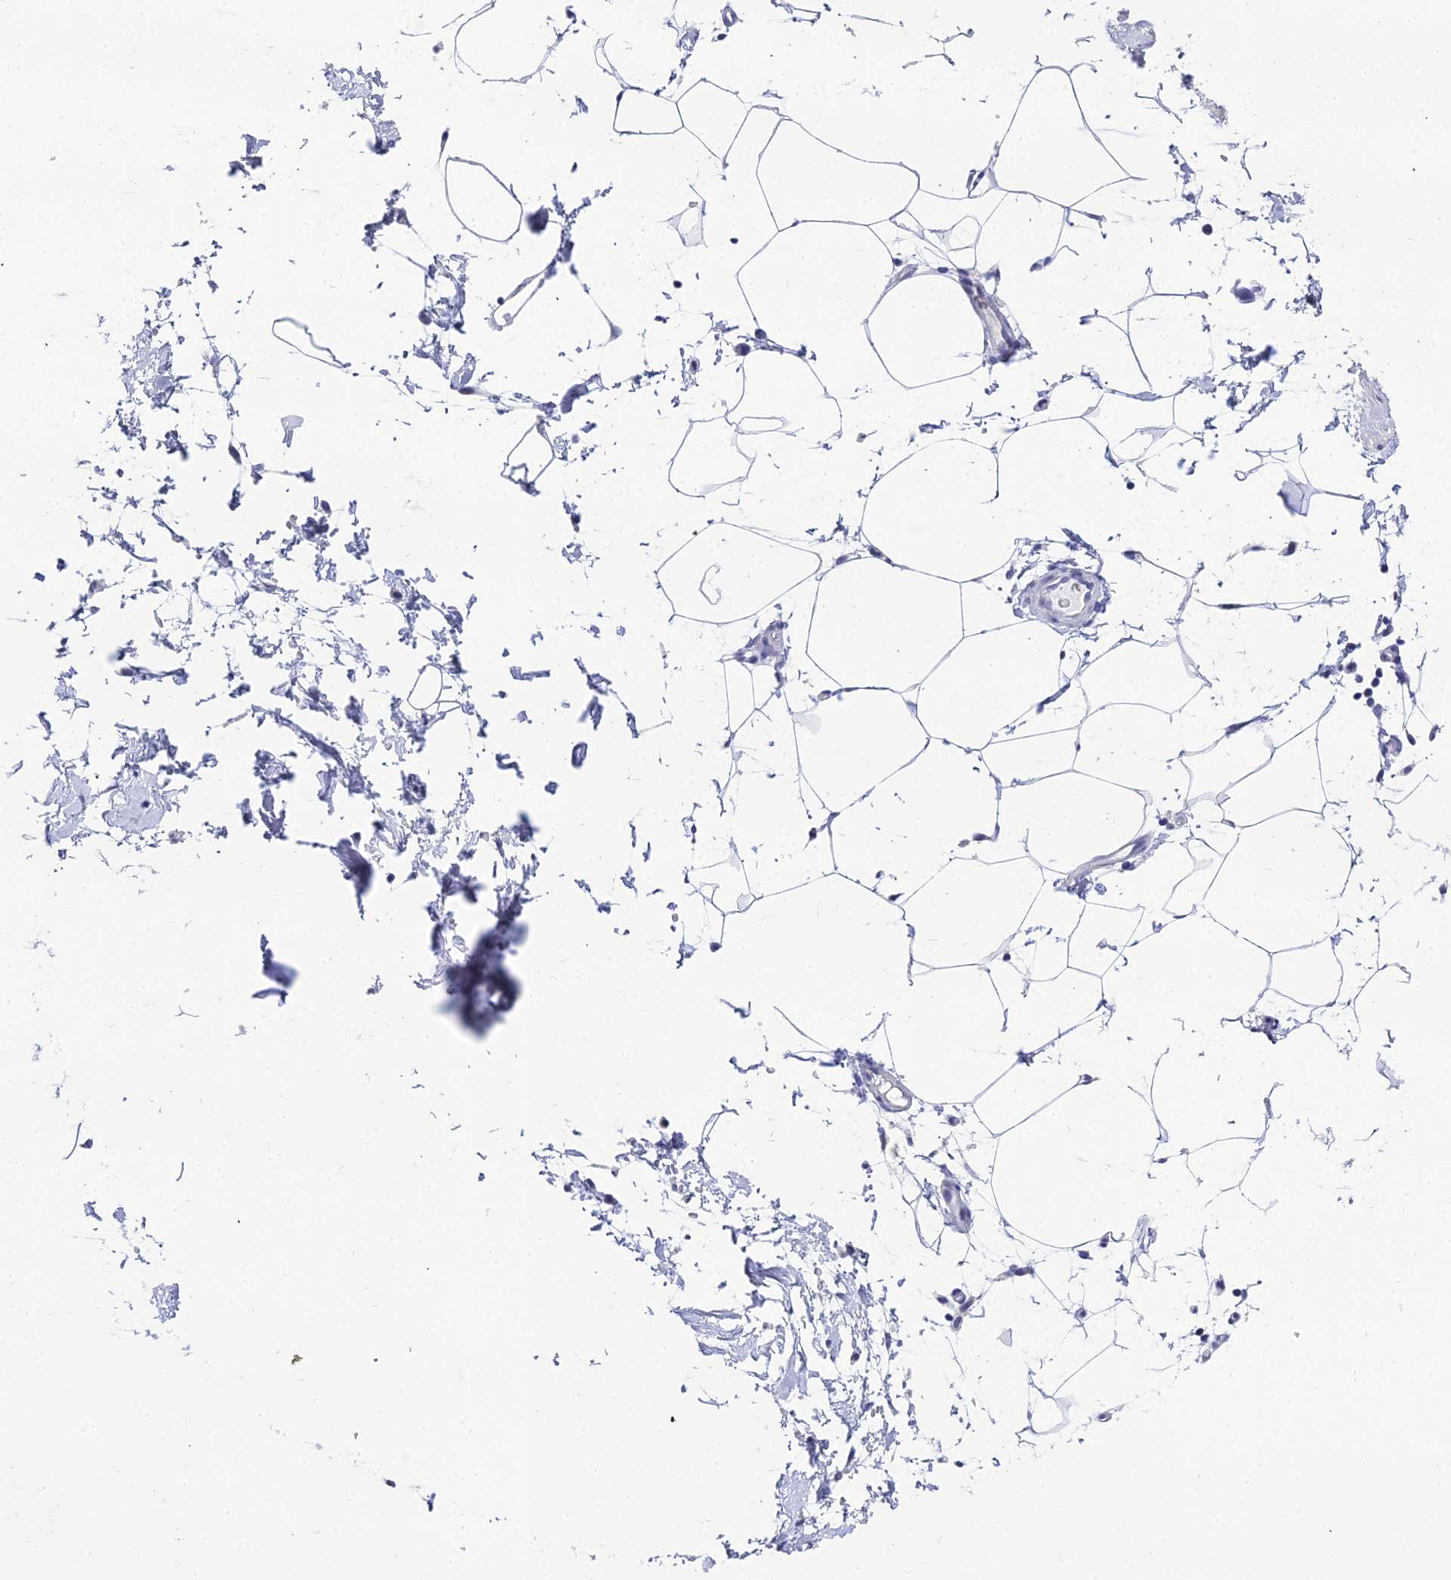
{"staining": {"intensity": "negative", "quantity": "none", "location": "none"}, "tissue": "adipose tissue", "cell_type": "Adipocytes", "image_type": "normal", "snomed": [{"axis": "morphology", "description": "Normal tissue, NOS"}, {"axis": "topography", "description": "Soft tissue"}, {"axis": "topography", "description": "Adipose tissue"}, {"axis": "topography", "description": "Vascular tissue"}, {"axis": "topography", "description": "Peripheral nerve tissue"}], "caption": "Human adipose tissue stained for a protein using immunohistochemistry displays no positivity in adipocytes.", "gene": "OCM2", "patient": {"sex": "male", "age": 74}}